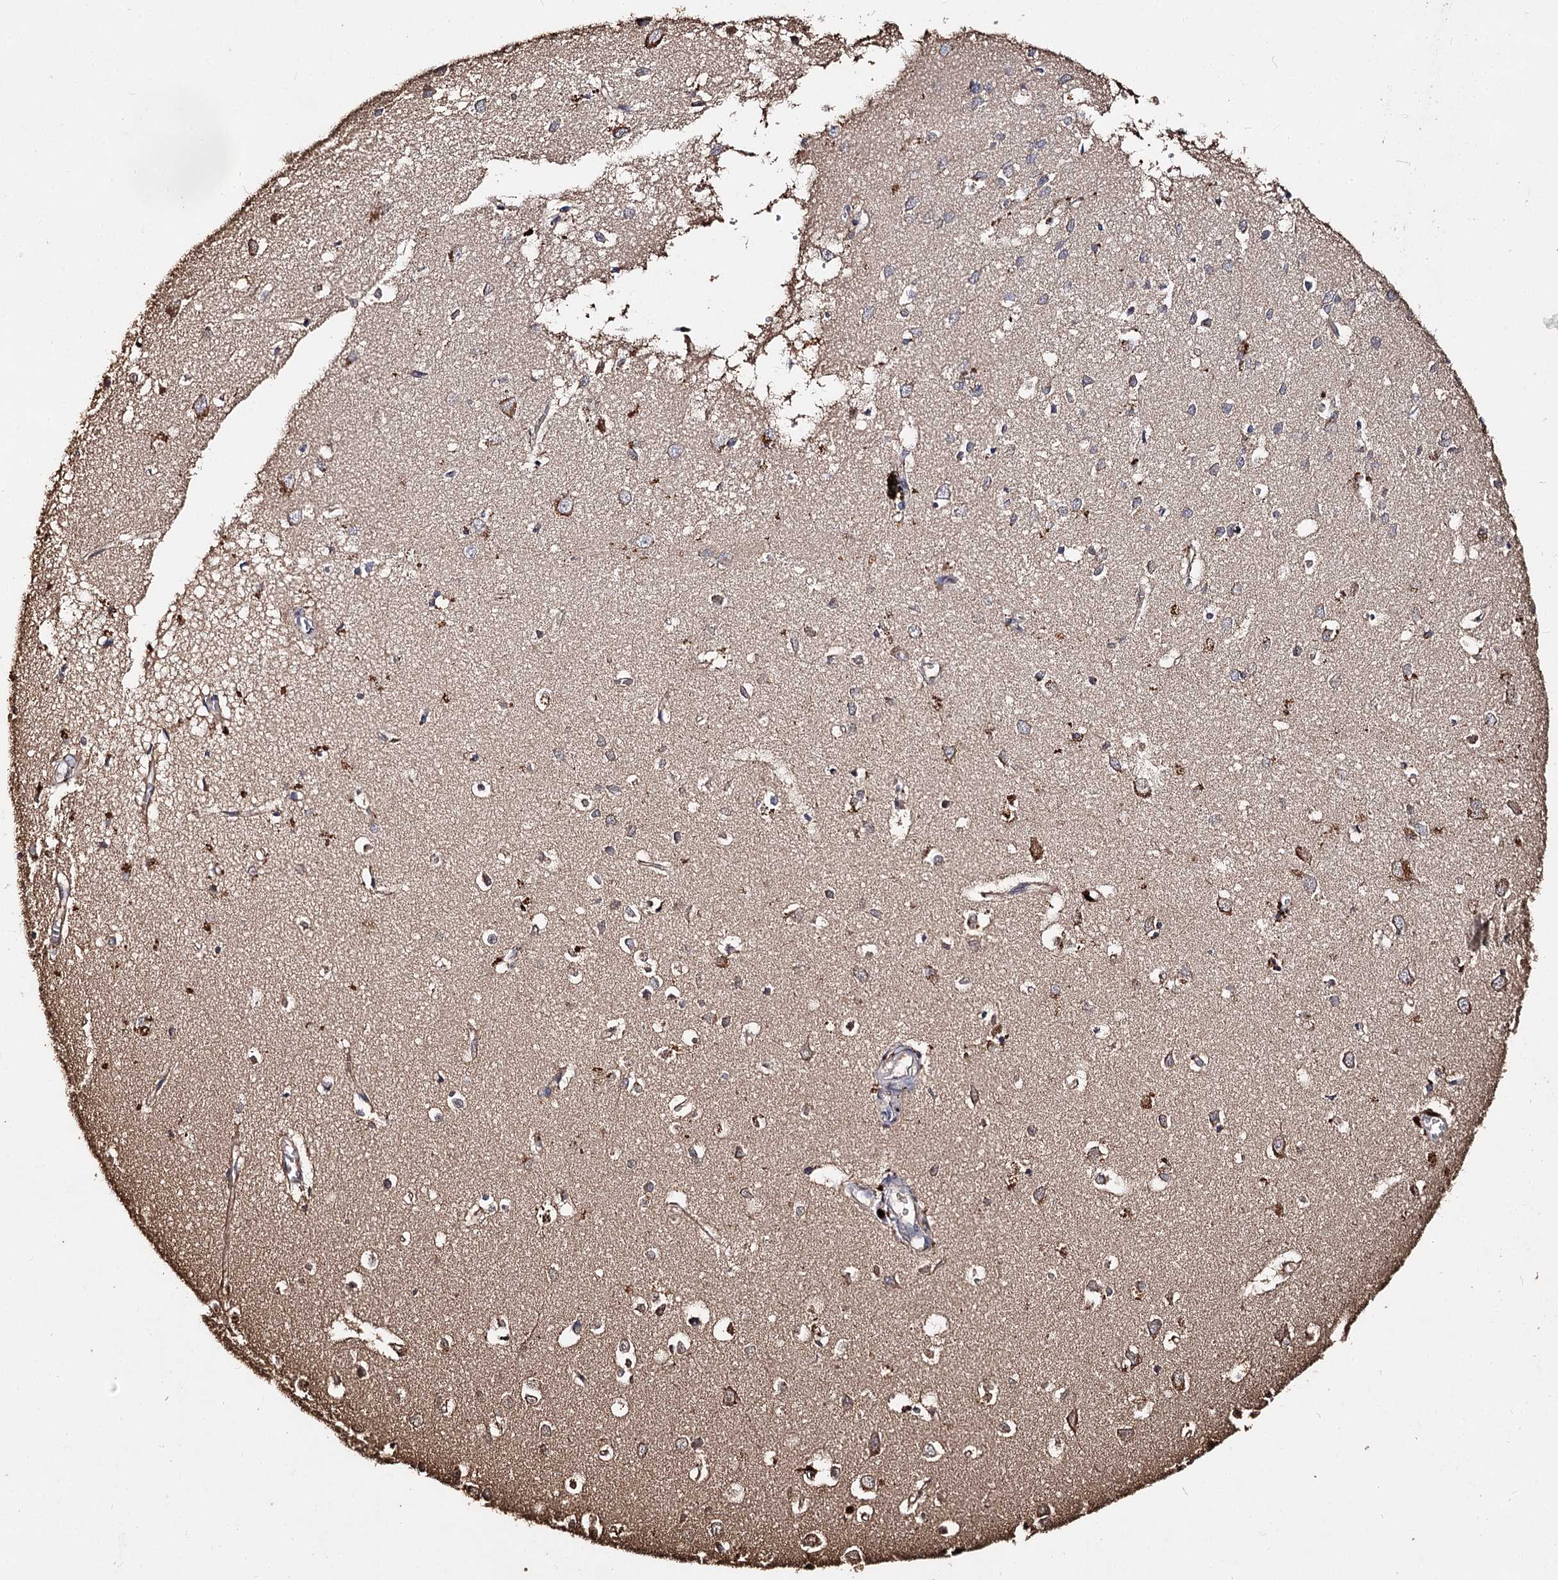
{"staining": {"intensity": "moderate", "quantity": ">75%", "location": "cytoplasmic/membranous"}, "tissue": "cerebral cortex", "cell_type": "Endothelial cells", "image_type": "normal", "snomed": [{"axis": "morphology", "description": "Normal tissue, NOS"}, {"axis": "topography", "description": "Cerebral cortex"}], "caption": "Cerebral cortex stained with DAB IHC reveals medium levels of moderate cytoplasmic/membranous staining in approximately >75% of endothelial cells. The protein is stained brown, and the nuclei are stained in blue (DAB IHC with brightfield microscopy, high magnification).", "gene": "ARL13A", "patient": {"sex": "female", "age": 64}}